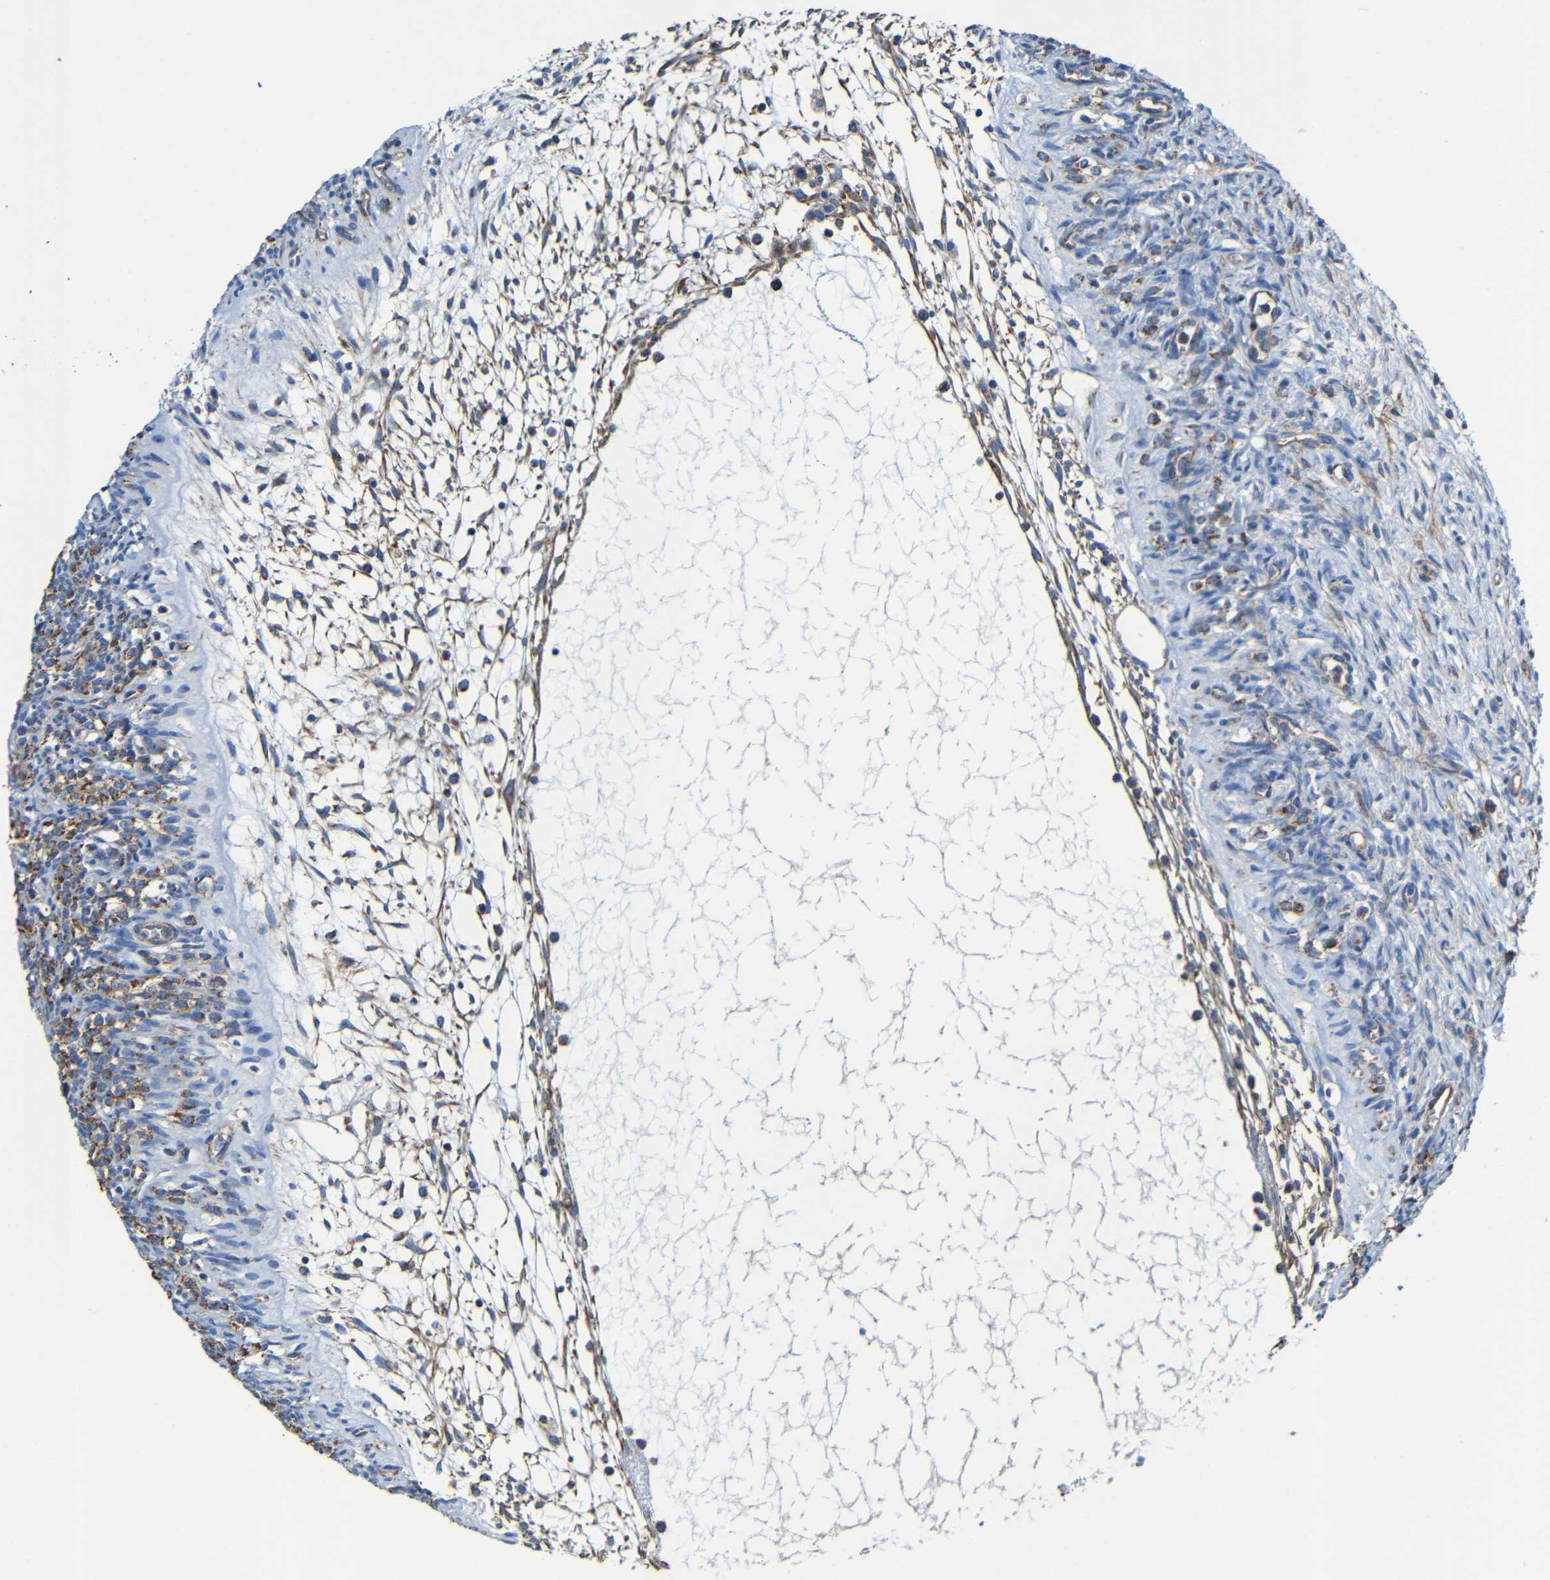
{"staining": {"intensity": "weak", "quantity": ">75%", "location": "cytoplasmic/membranous"}, "tissue": "ovary", "cell_type": "Ovarian stroma cells", "image_type": "normal", "snomed": [{"axis": "morphology", "description": "Normal tissue, NOS"}, {"axis": "topography", "description": "Ovary"}], "caption": "This photomicrograph demonstrates immunohistochemistry staining of unremarkable ovary, with low weak cytoplasmic/membranous expression in about >75% of ovarian stroma cells.", "gene": "INTS6L", "patient": {"sex": "female", "age": 33}}